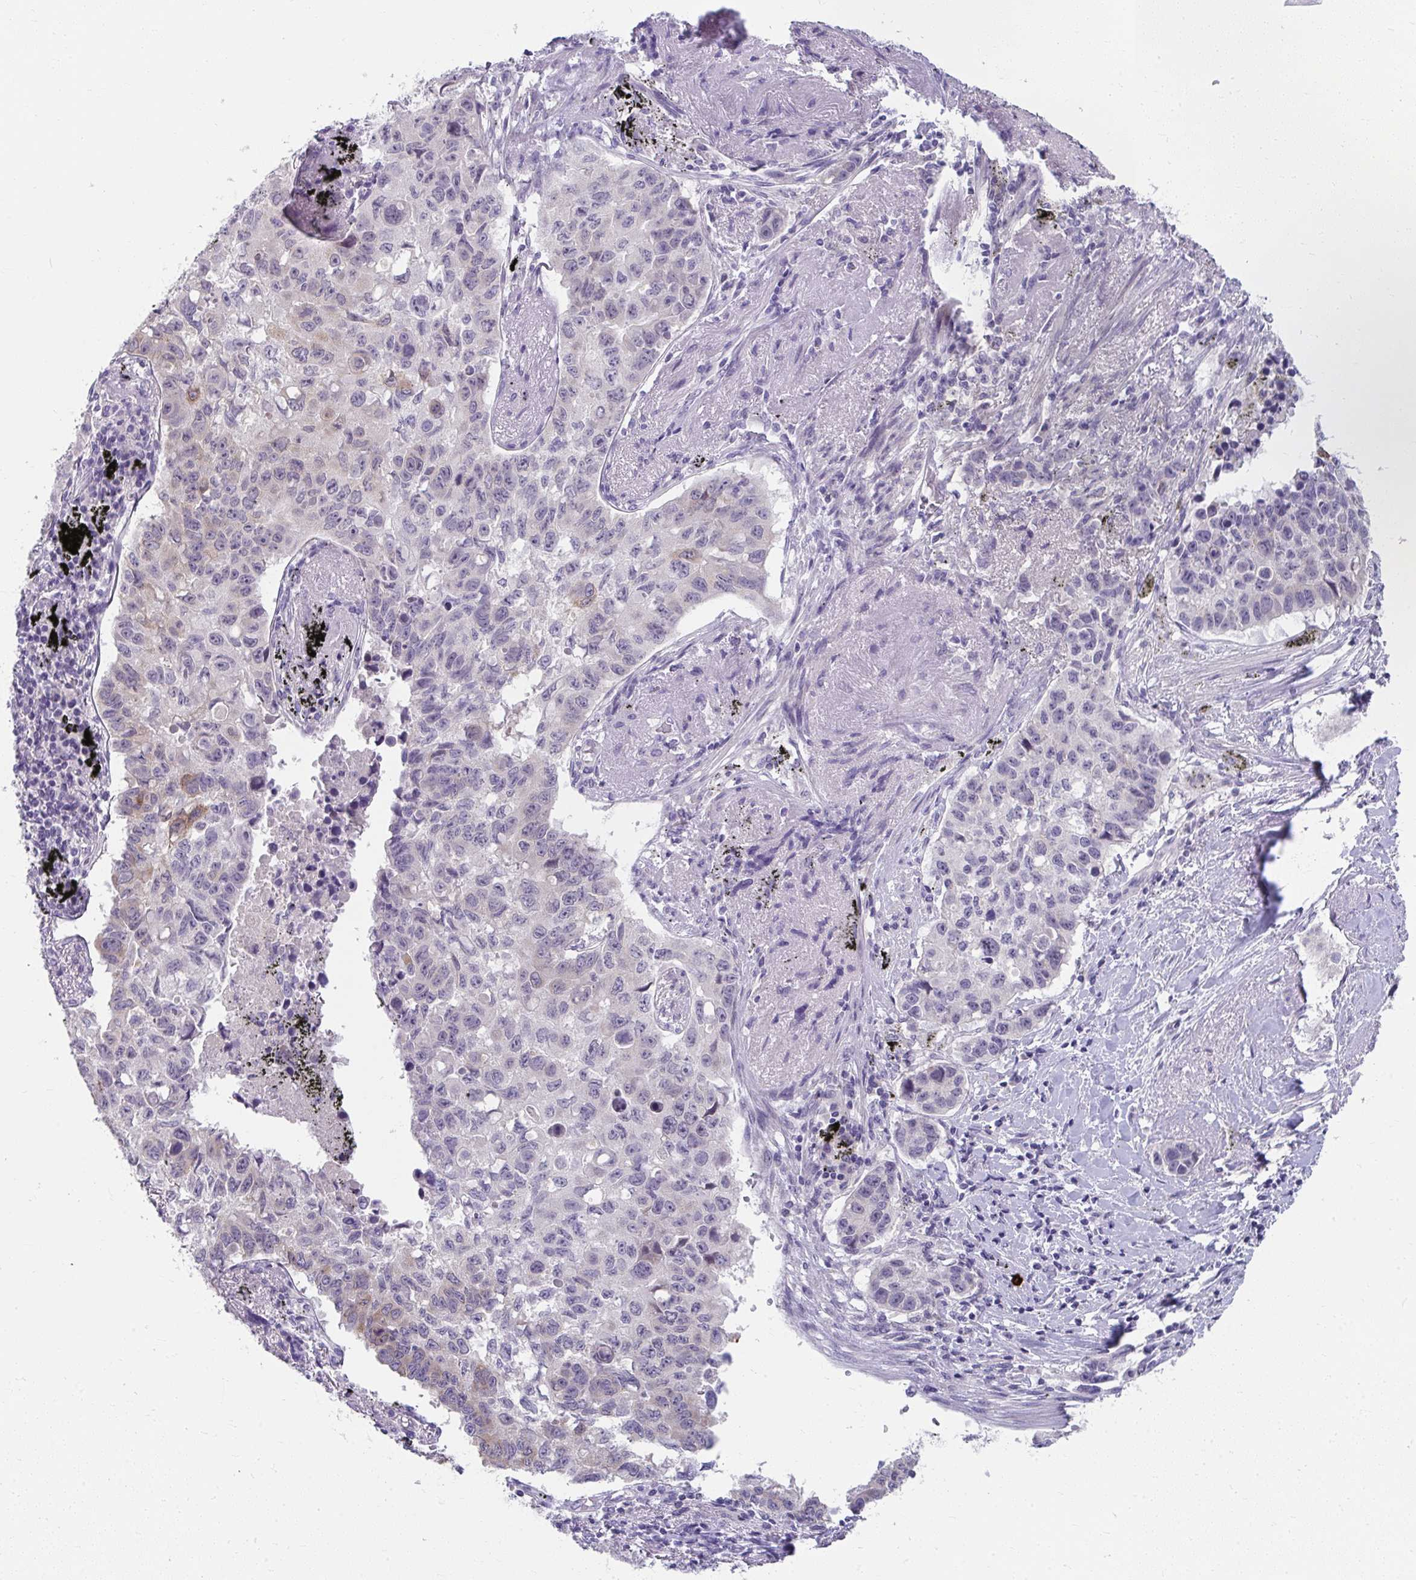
{"staining": {"intensity": "negative", "quantity": "none", "location": "none"}, "tissue": "lung cancer", "cell_type": "Tumor cells", "image_type": "cancer", "snomed": [{"axis": "morphology", "description": "Squamous cell carcinoma, NOS"}, {"axis": "topography", "description": "Lung"}], "caption": "There is no significant staining in tumor cells of lung squamous cell carcinoma.", "gene": "UGT3A2", "patient": {"sex": "male", "age": 60}}